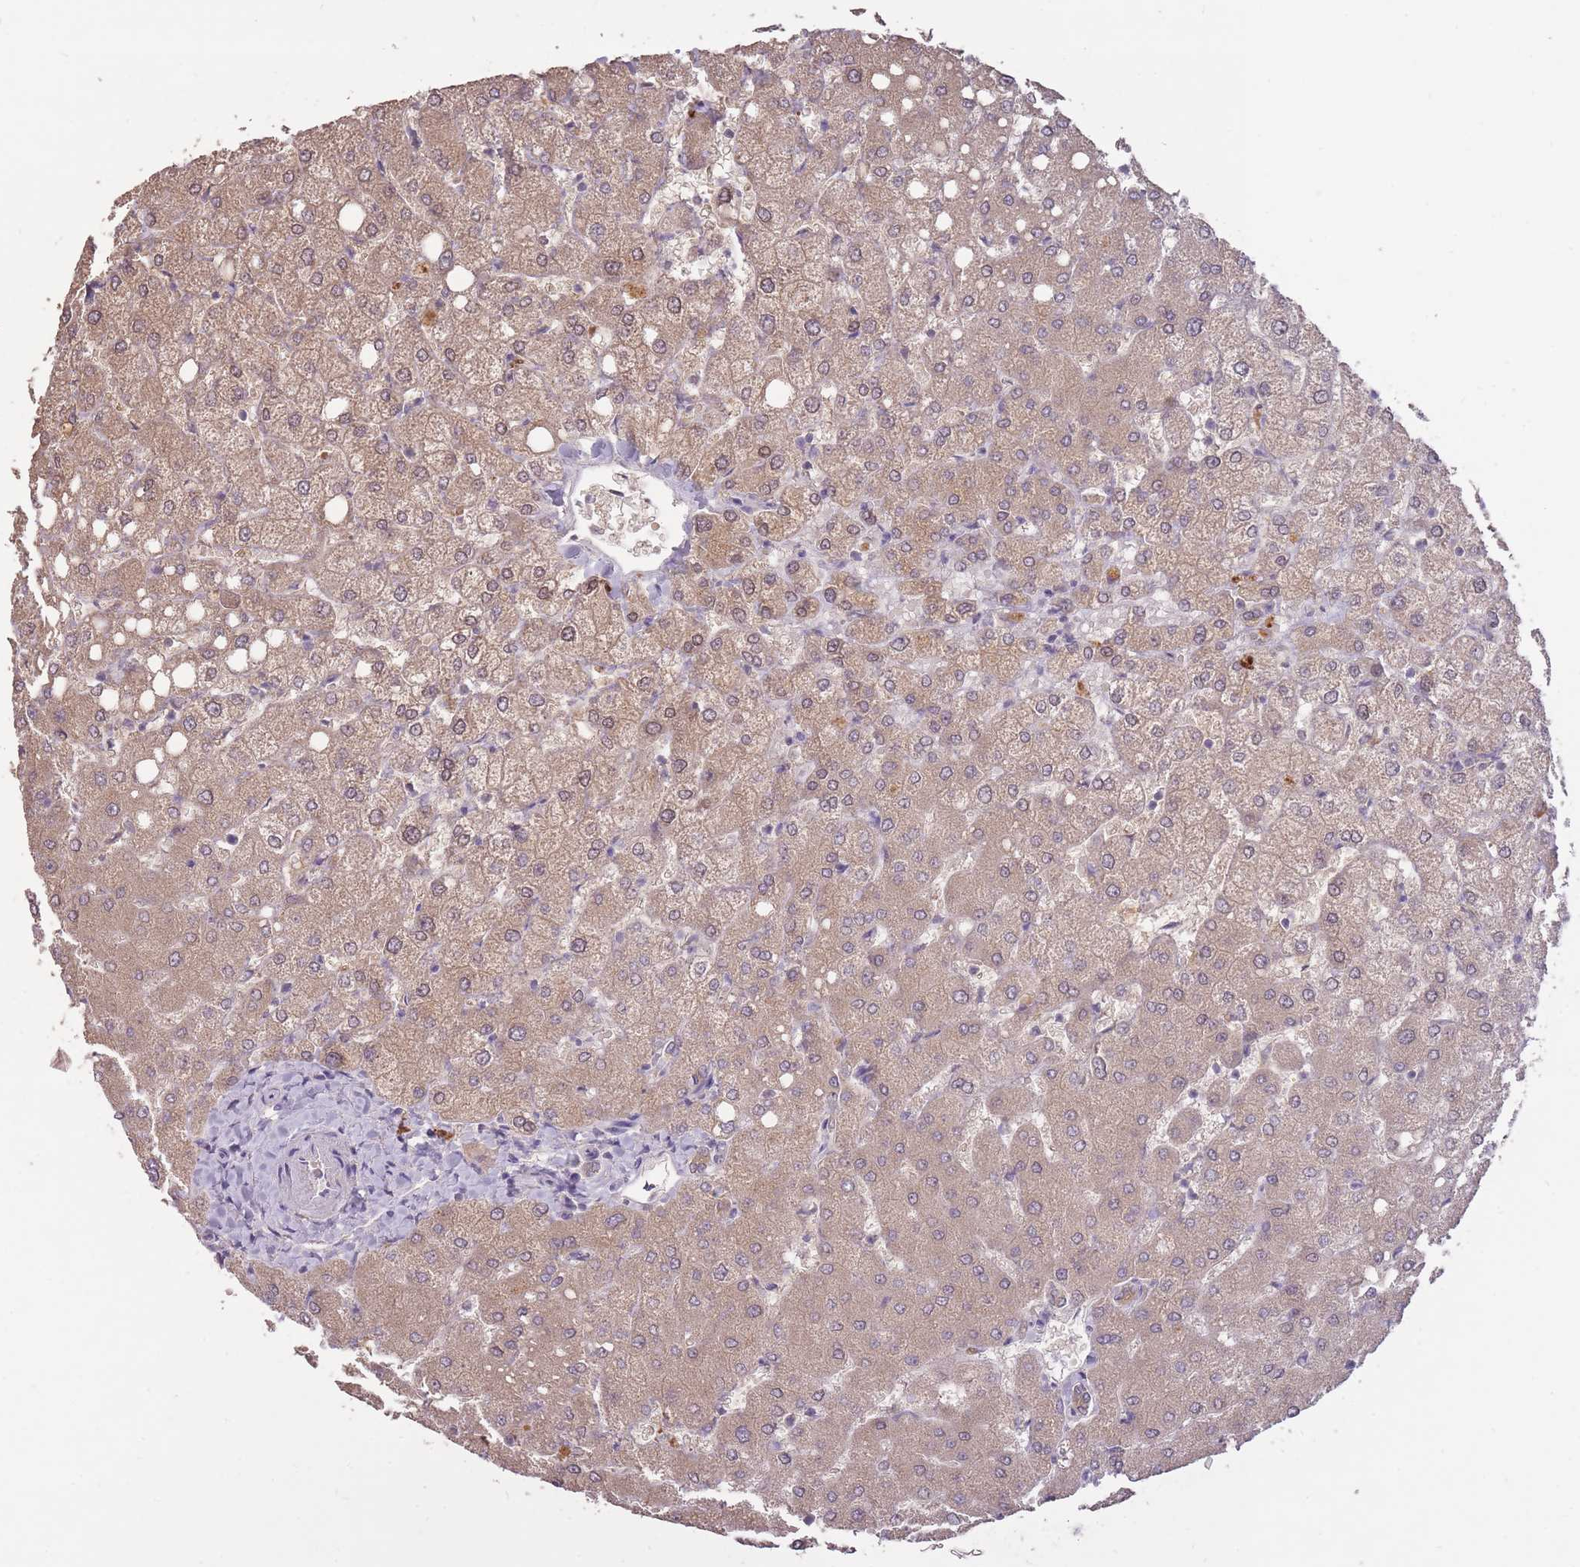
{"staining": {"intensity": "negative", "quantity": "none", "location": "none"}, "tissue": "liver", "cell_type": "Cholangiocytes", "image_type": "normal", "snomed": [{"axis": "morphology", "description": "Normal tissue, NOS"}, {"axis": "topography", "description": "Liver"}], "caption": "Human liver stained for a protein using immunohistochemistry exhibits no positivity in cholangiocytes.", "gene": "LRATD2", "patient": {"sex": "female", "age": 54}}